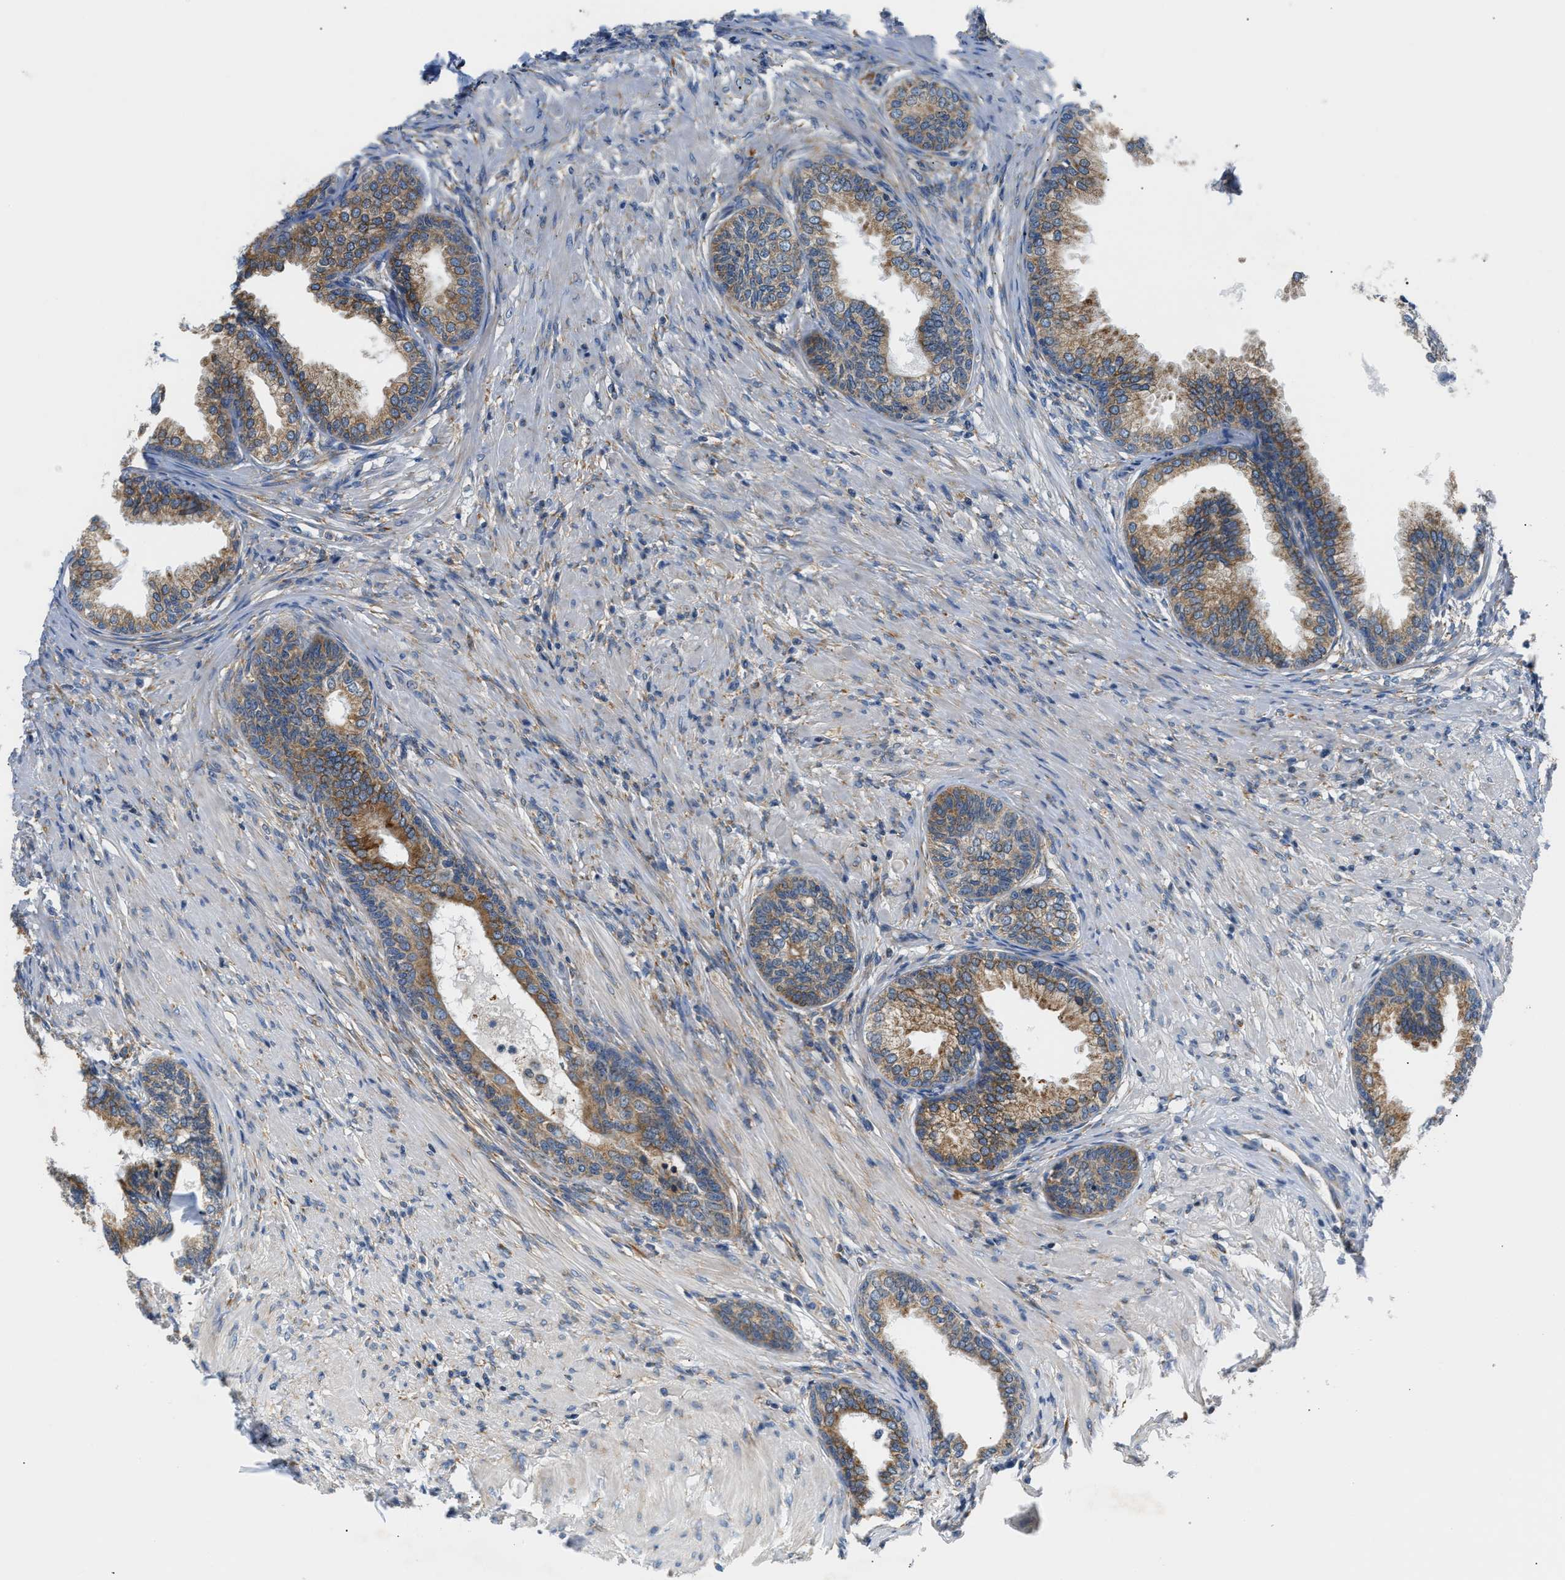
{"staining": {"intensity": "moderate", "quantity": ">75%", "location": "cytoplasmic/membranous"}, "tissue": "prostate", "cell_type": "Glandular cells", "image_type": "normal", "snomed": [{"axis": "morphology", "description": "Normal tissue, NOS"}, {"axis": "topography", "description": "Prostate"}], "caption": "High-power microscopy captured an immunohistochemistry (IHC) histopathology image of normal prostate, revealing moderate cytoplasmic/membranous positivity in about >75% of glandular cells.", "gene": "HDHD3", "patient": {"sex": "male", "age": 76}}